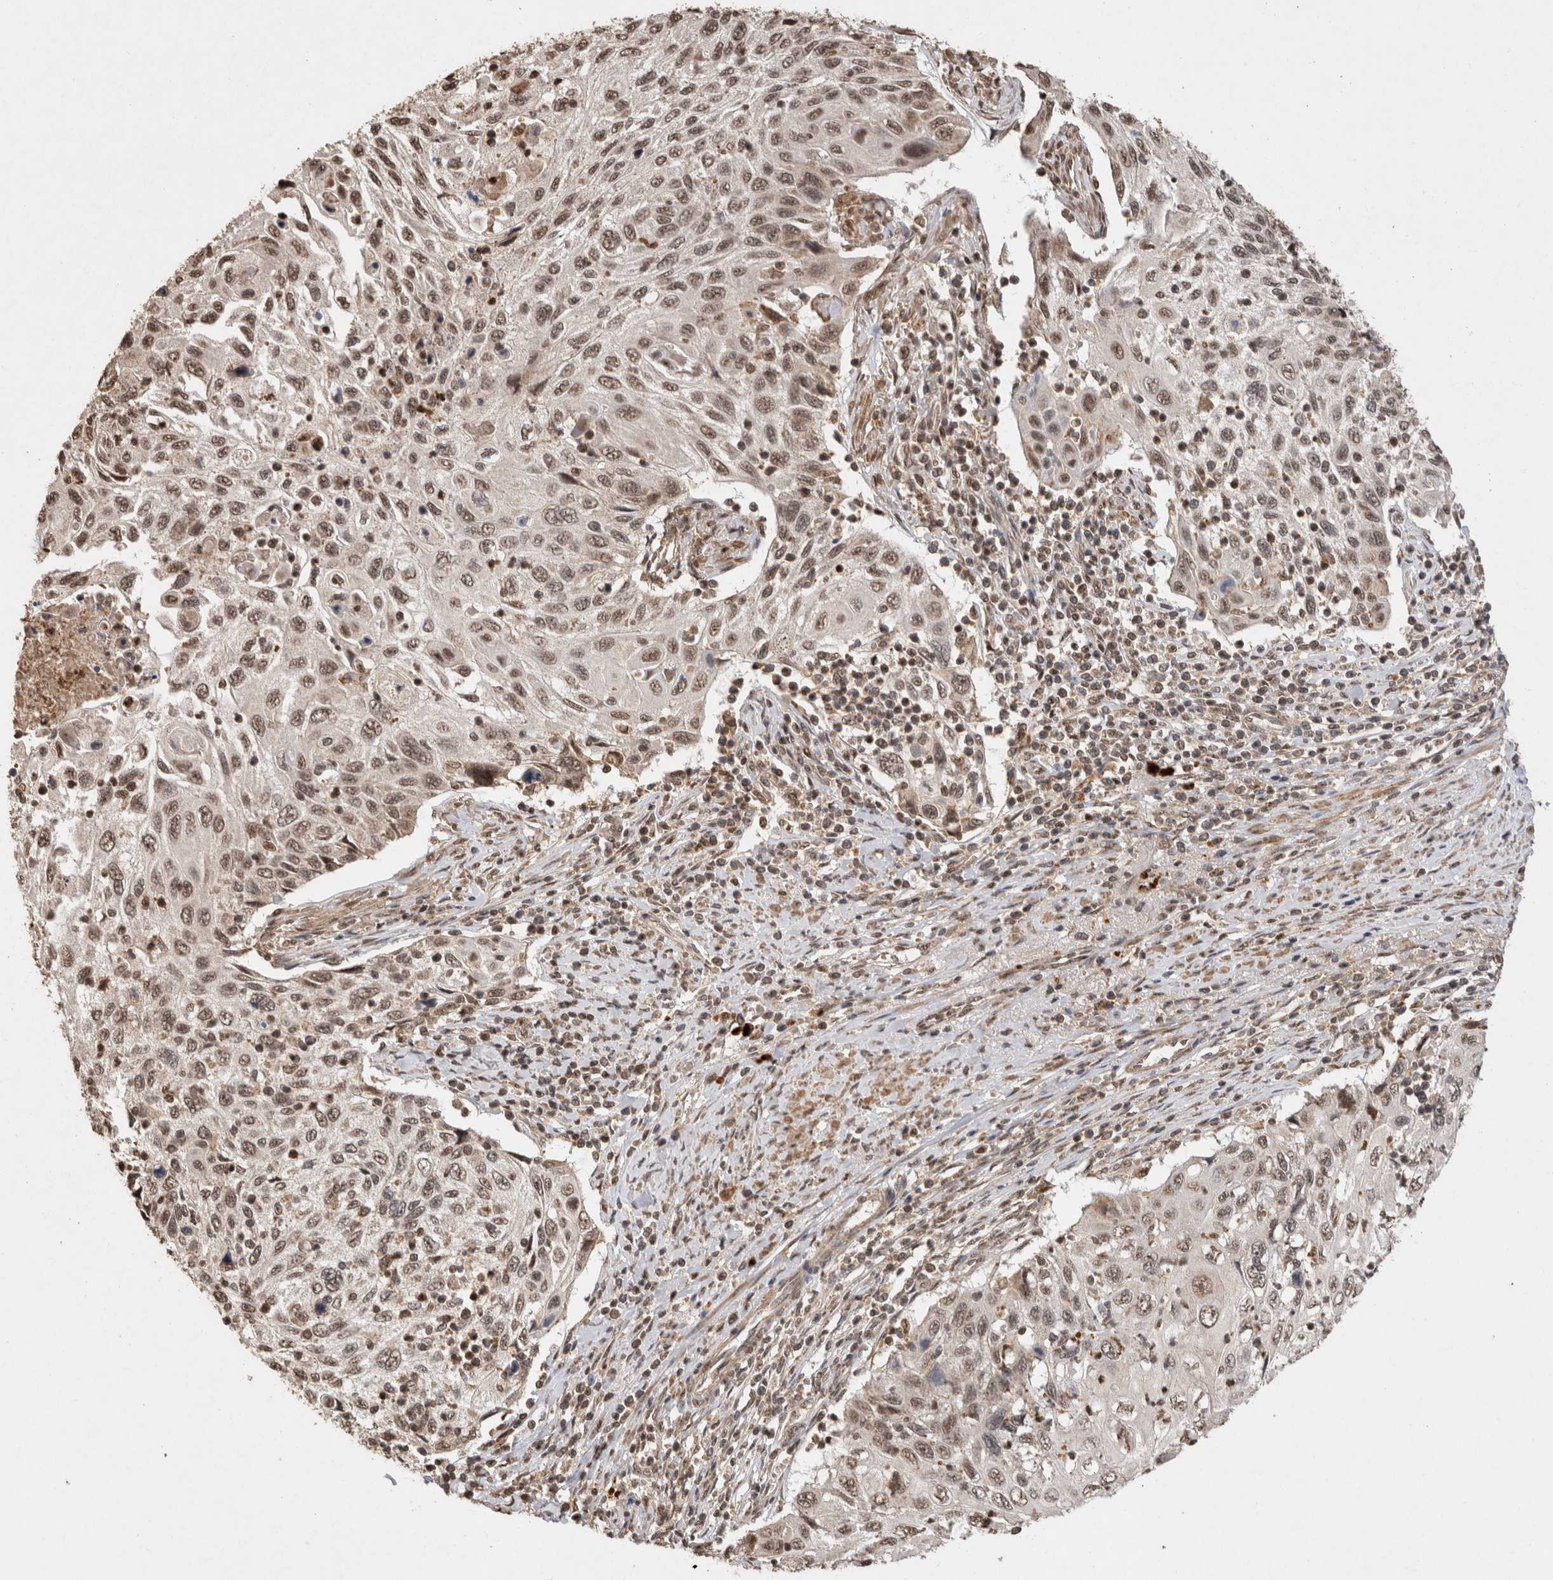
{"staining": {"intensity": "moderate", "quantity": ">75%", "location": "nuclear"}, "tissue": "cervical cancer", "cell_type": "Tumor cells", "image_type": "cancer", "snomed": [{"axis": "morphology", "description": "Squamous cell carcinoma, NOS"}, {"axis": "topography", "description": "Cervix"}], "caption": "Brown immunohistochemical staining in human squamous cell carcinoma (cervical) displays moderate nuclear staining in about >75% of tumor cells. The staining was performed using DAB to visualize the protein expression in brown, while the nuclei were stained in blue with hematoxylin (Magnification: 20x).", "gene": "KEAP1", "patient": {"sex": "female", "age": 70}}